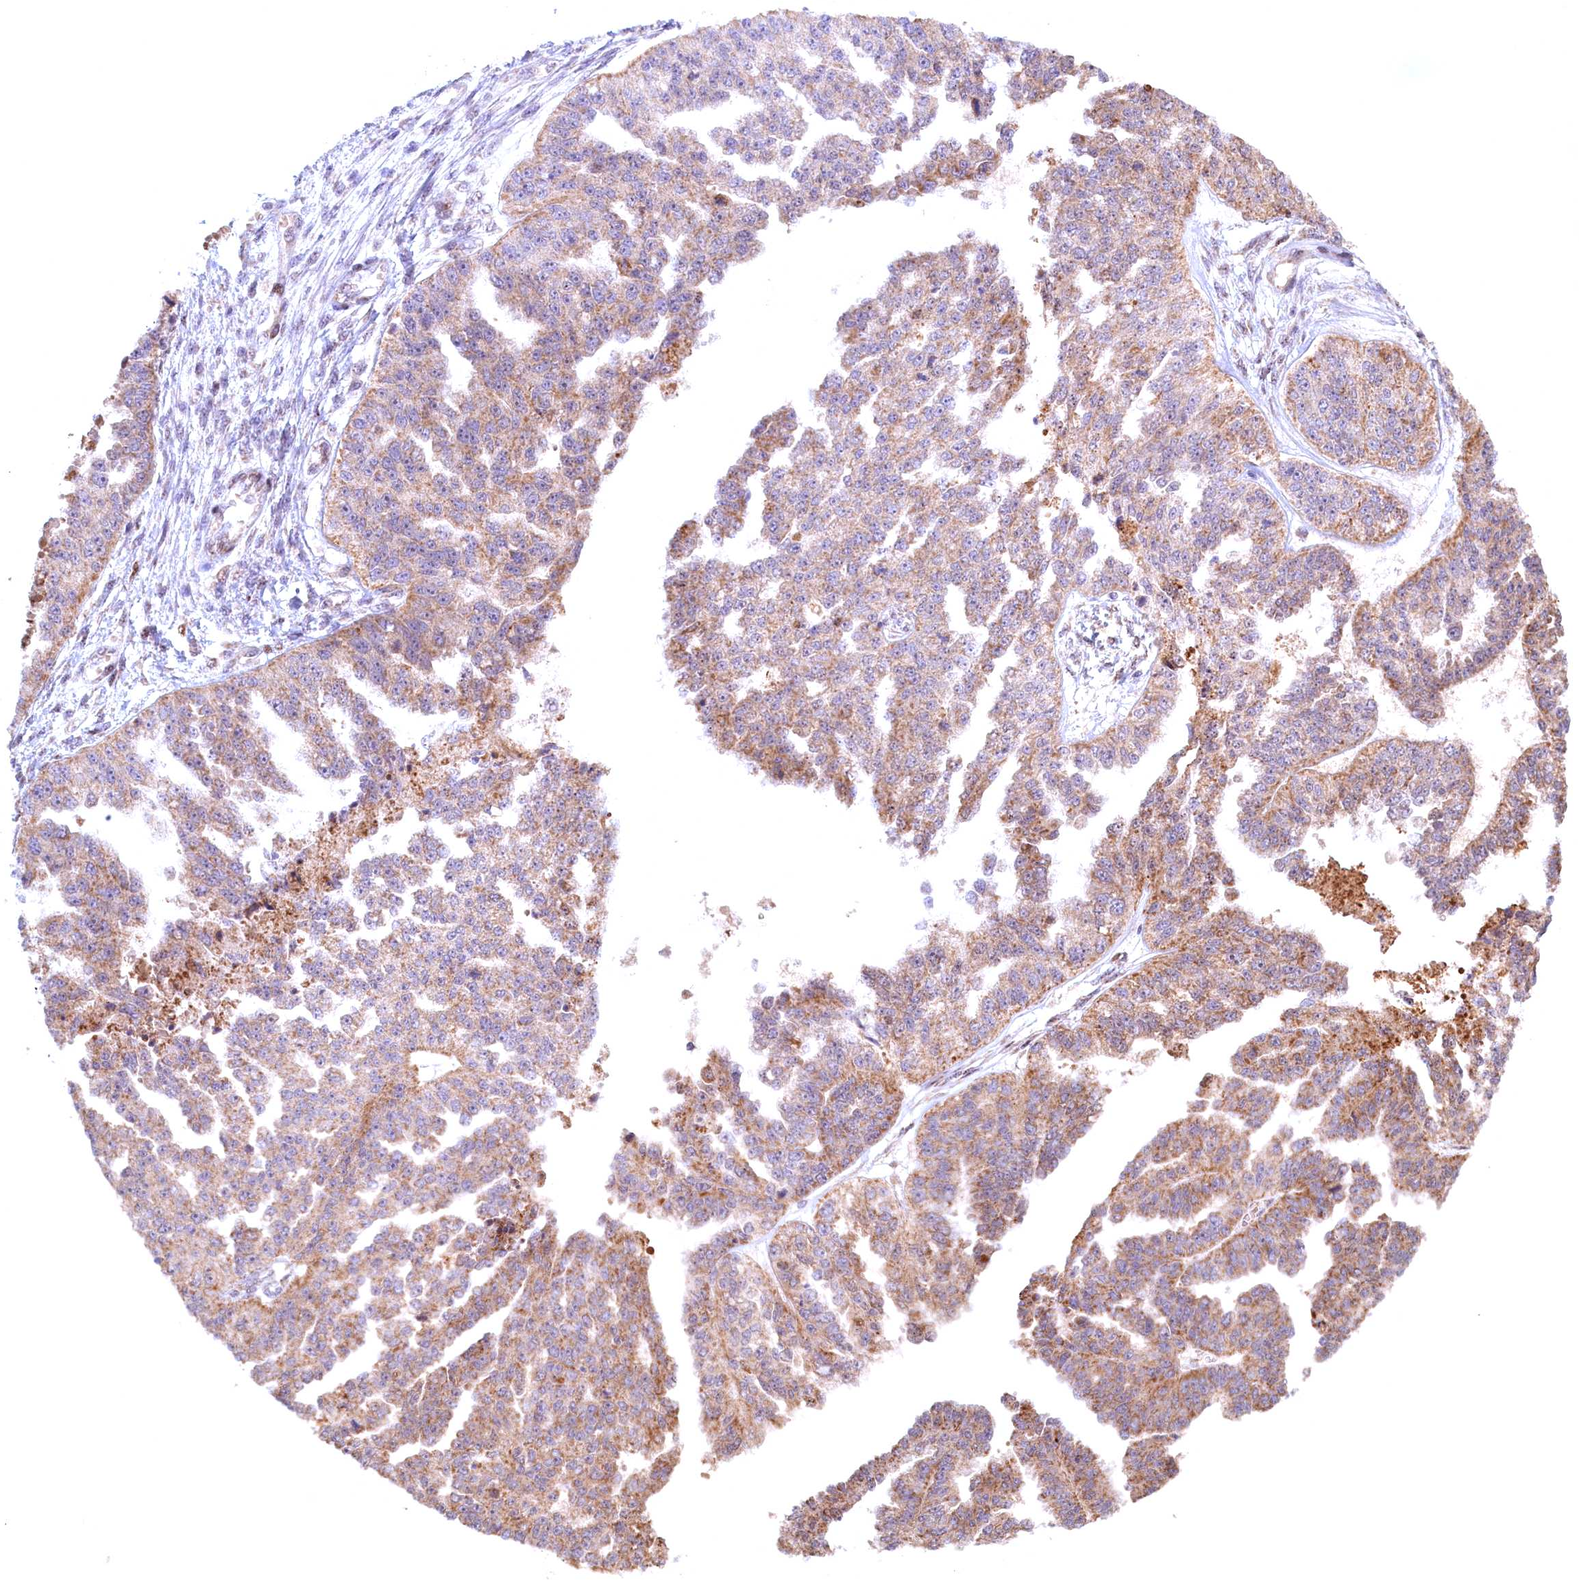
{"staining": {"intensity": "moderate", "quantity": ">75%", "location": "cytoplasmic/membranous"}, "tissue": "ovarian cancer", "cell_type": "Tumor cells", "image_type": "cancer", "snomed": [{"axis": "morphology", "description": "Cystadenocarcinoma, serous, NOS"}, {"axis": "topography", "description": "Ovary"}], "caption": "Moderate cytoplasmic/membranous staining for a protein is seen in about >75% of tumor cells of ovarian serous cystadenocarcinoma using IHC.", "gene": "PLA2G10", "patient": {"sex": "female", "age": 58}}